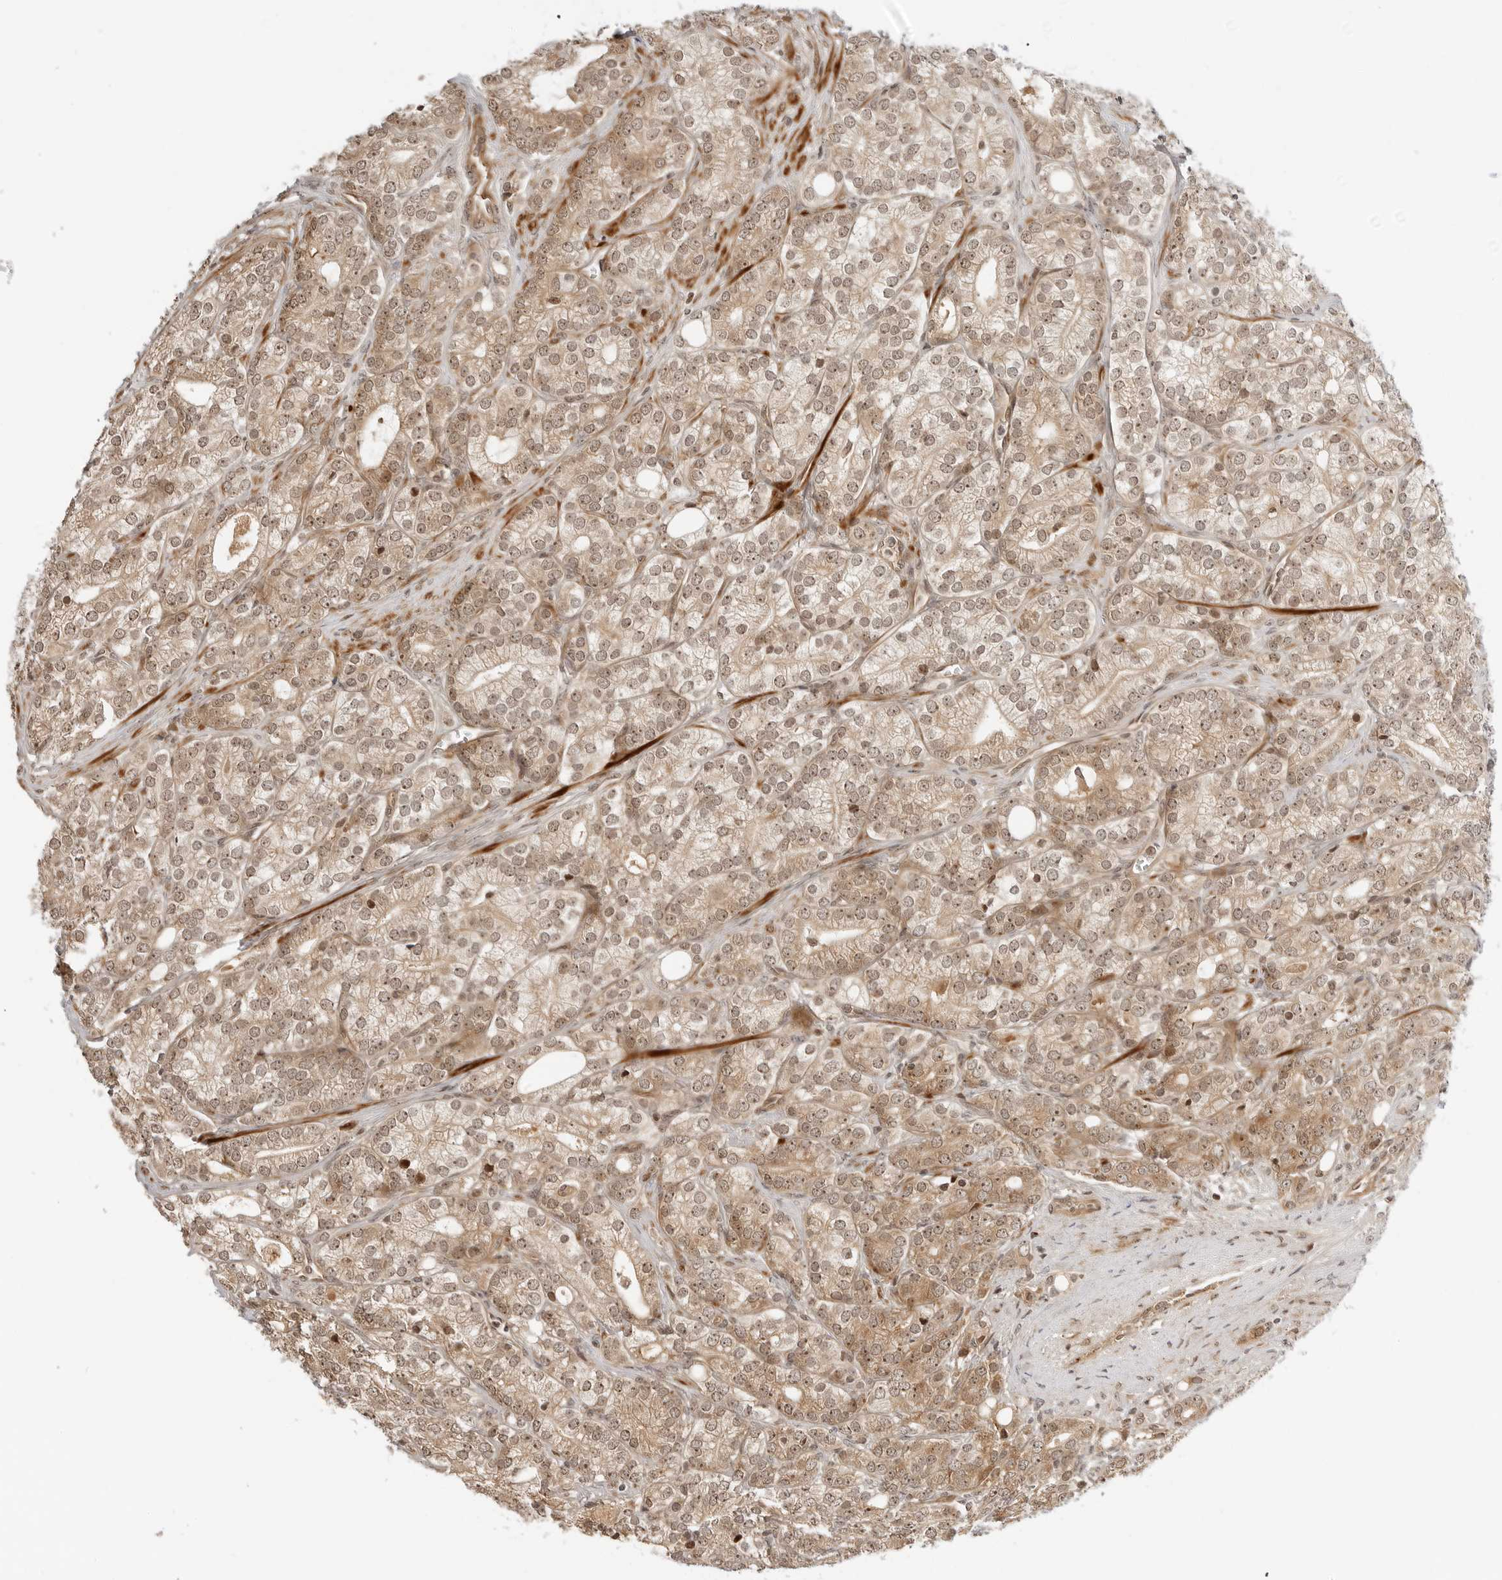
{"staining": {"intensity": "moderate", "quantity": ">75%", "location": "cytoplasmic/membranous,nuclear"}, "tissue": "prostate cancer", "cell_type": "Tumor cells", "image_type": "cancer", "snomed": [{"axis": "morphology", "description": "Adenocarcinoma, High grade"}, {"axis": "topography", "description": "Prostate"}], "caption": "DAB (3,3'-diaminobenzidine) immunohistochemical staining of human adenocarcinoma (high-grade) (prostate) displays moderate cytoplasmic/membranous and nuclear protein expression in approximately >75% of tumor cells.", "gene": "GEM", "patient": {"sex": "male", "age": 57}}